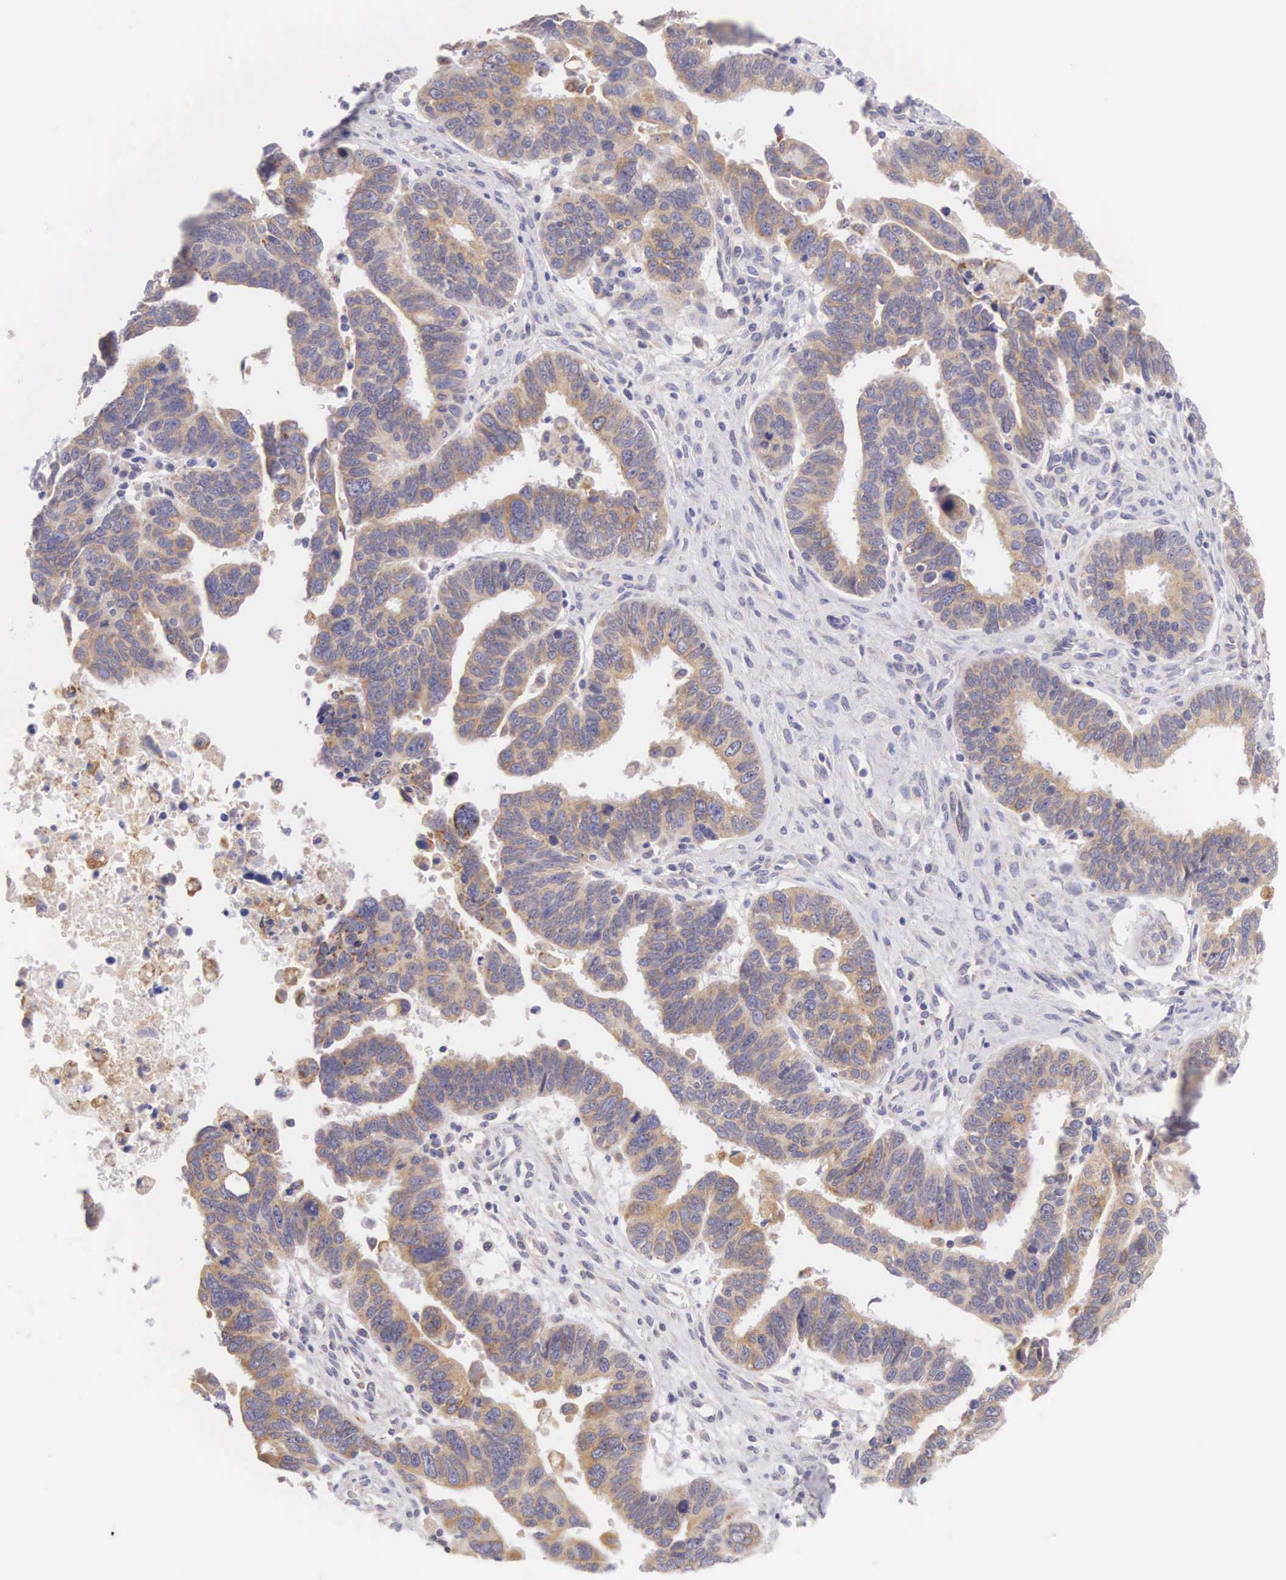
{"staining": {"intensity": "weak", "quantity": ">75%", "location": "cytoplasmic/membranous"}, "tissue": "ovarian cancer", "cell_type": "Tumor cells", "image_type": "cancer", "snomed": [{"axis": "morphology", "description": "Carcinoma, endometroid"}, {"axis": "morphology", "description": "Cystadenocarcinoma, serous, NOS"}, {"axis": "topography", "description": "Ovary"}], "caption": "Serous cystadenocarcinoma (ovarian) stained with a brown dye demonstrates weak cytoplasmic/membranous positive staining in approximately >75% of tumor cells.", "gene": "NSDHL", "patient": {"sex": "female", "age": 45}}